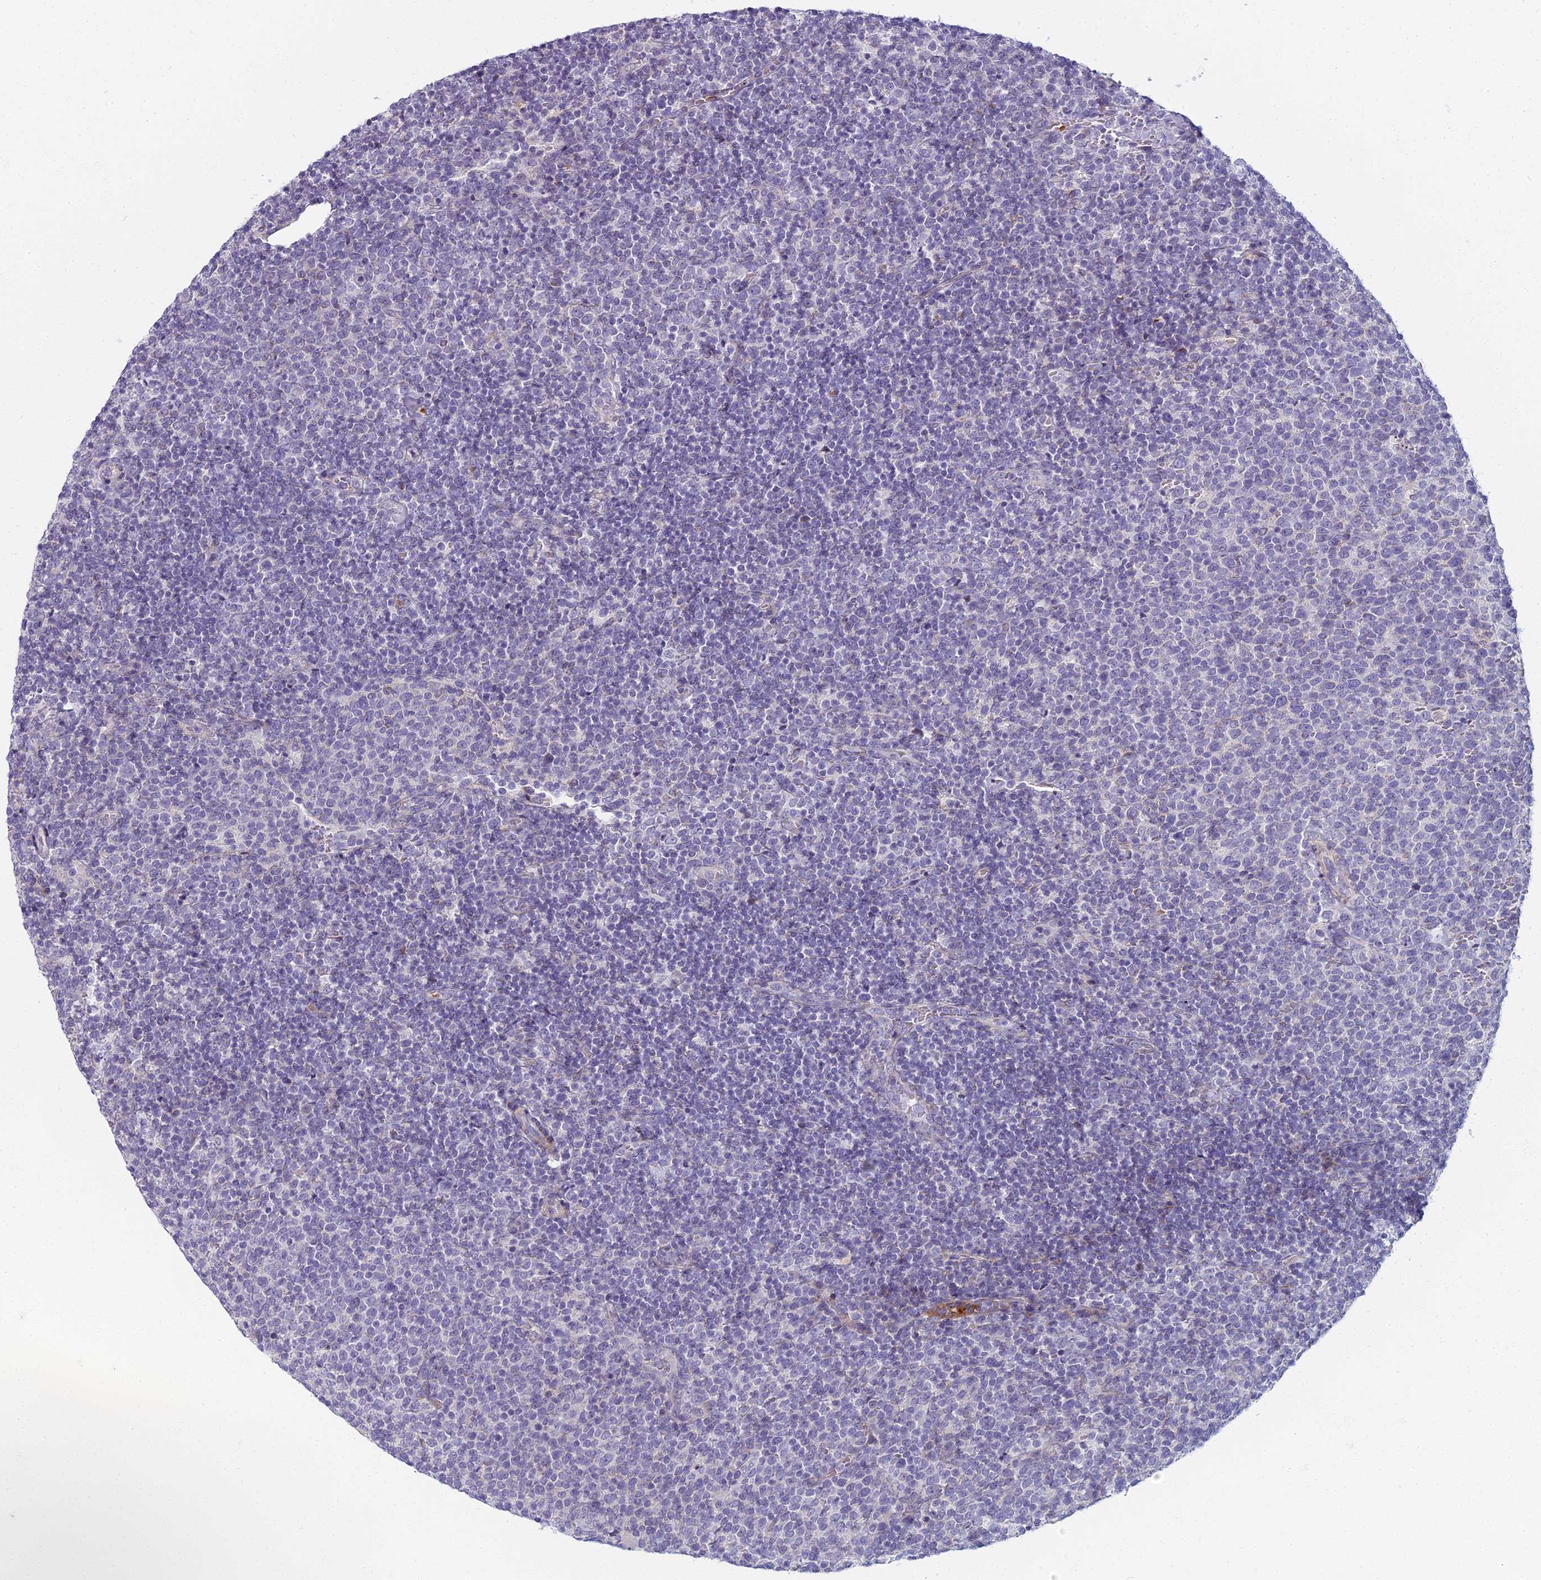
{"staining": {"intensity": "negative", "quantity": "none", "location": "none"}, "tissue": "lymphoma", "cell_type": "Tumor cells", "image_type": "cancer", "snomed": [{"axis": "morphology", "description": "Malignant lymphoma, non-Hodgkin's type, High grade"}, {"axis": "topography", "description": "Lymph node"}], "caption": "Immunohistochemical staining of lymphoma displays no significant positivity in tumor cells.", "gene": "ARL15", "patient": {"sex": "male", "age": 61}}